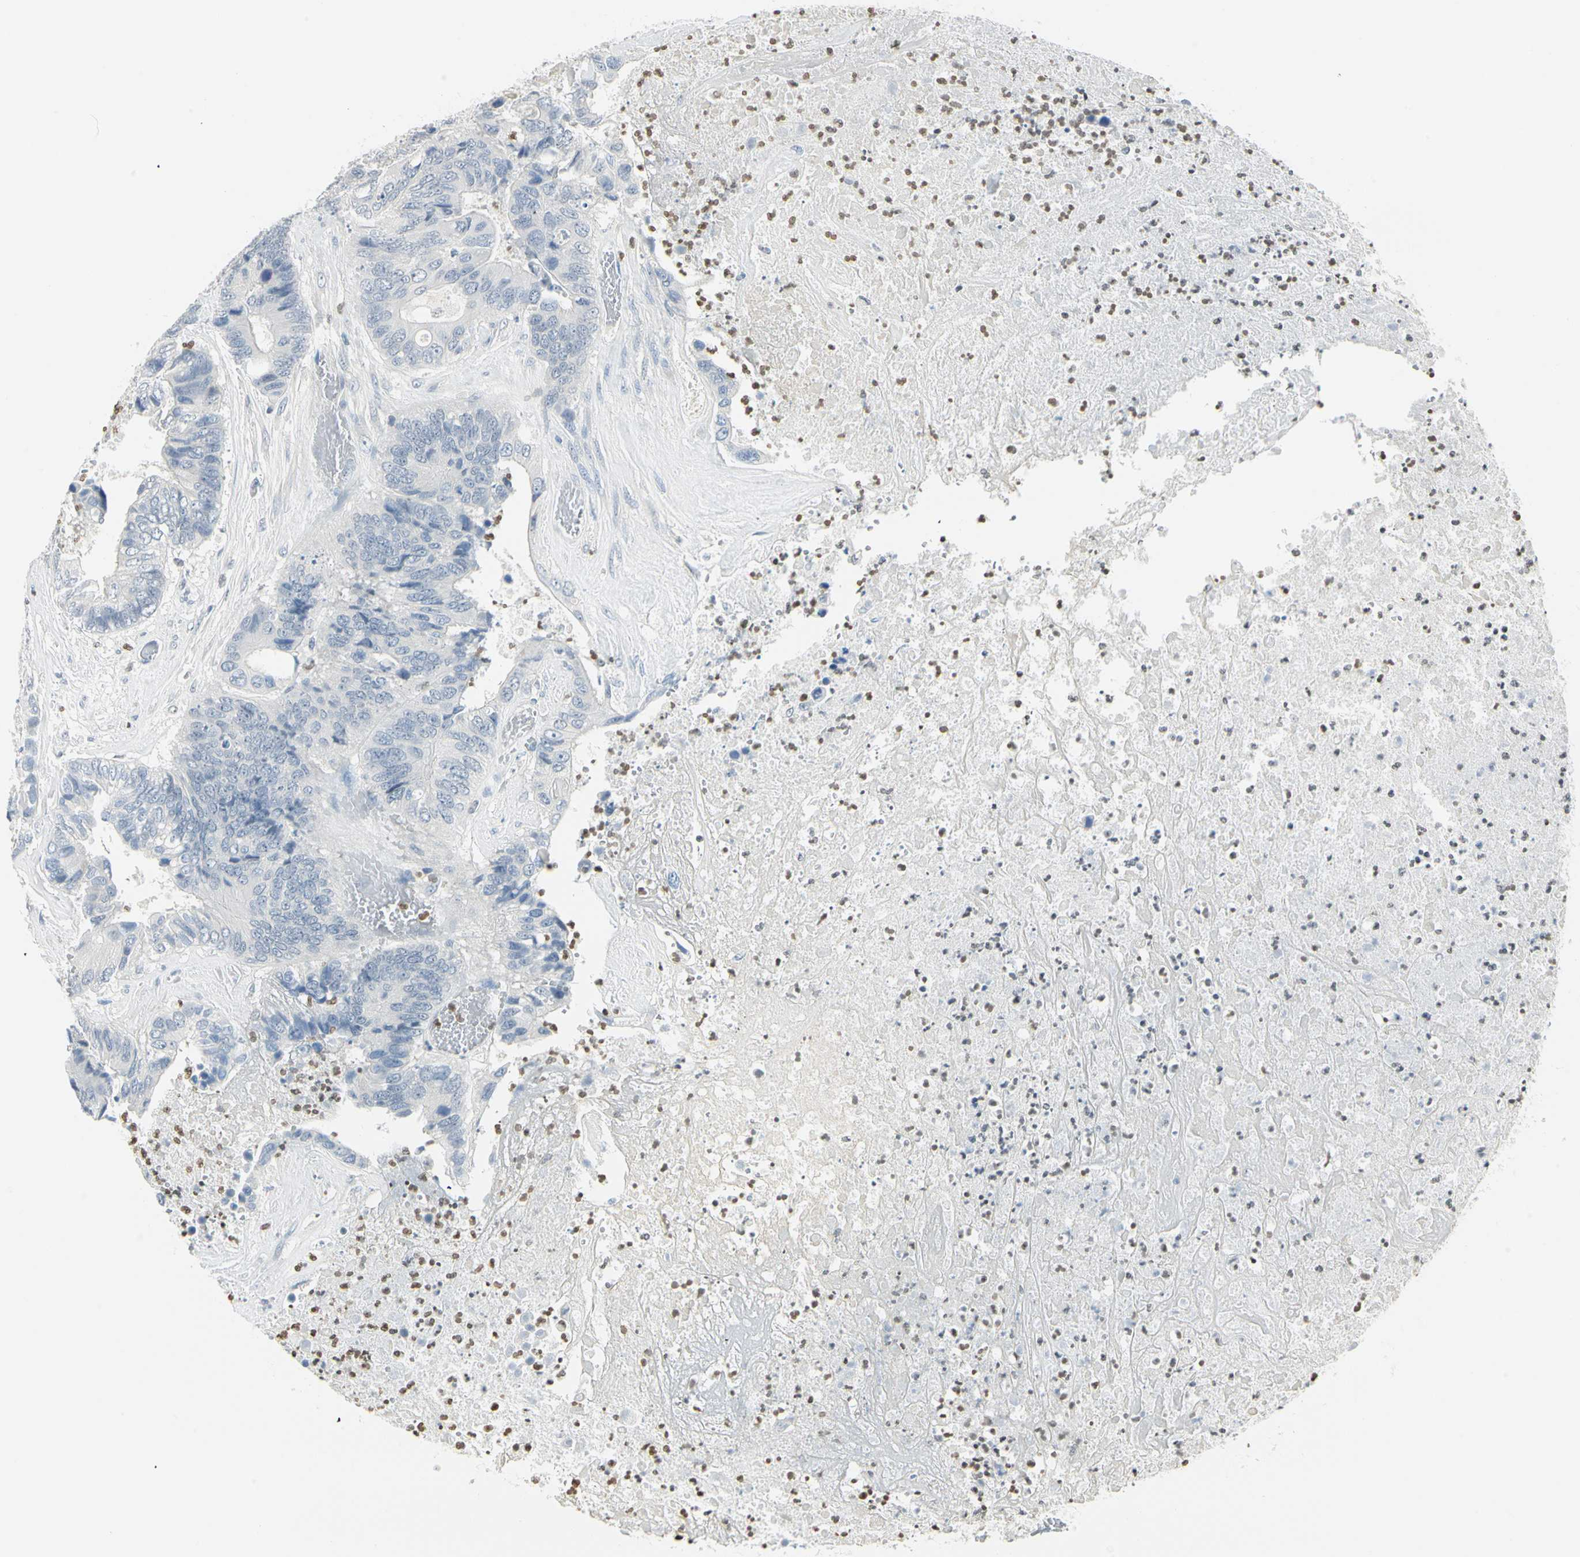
{"staining": {"intensity": "negative", "quantity": "none", "location": "none"}, "tissue": "colorectal cancer", "cell_type": "Tumor cells", "image_type": "cancer", "snomed": [{"axis": "morphology", "description": "Adenocarcinoma, NOS"}, {"axis": "topography", "description": "Rectum"}], "caption": "Immunohistochemistry (IHC) of human colorectal adenocarcinoma demonstrates no expression in tumor cells.", "gene": "MLLT10", "patient": {"sex": "male", "age": 55}}